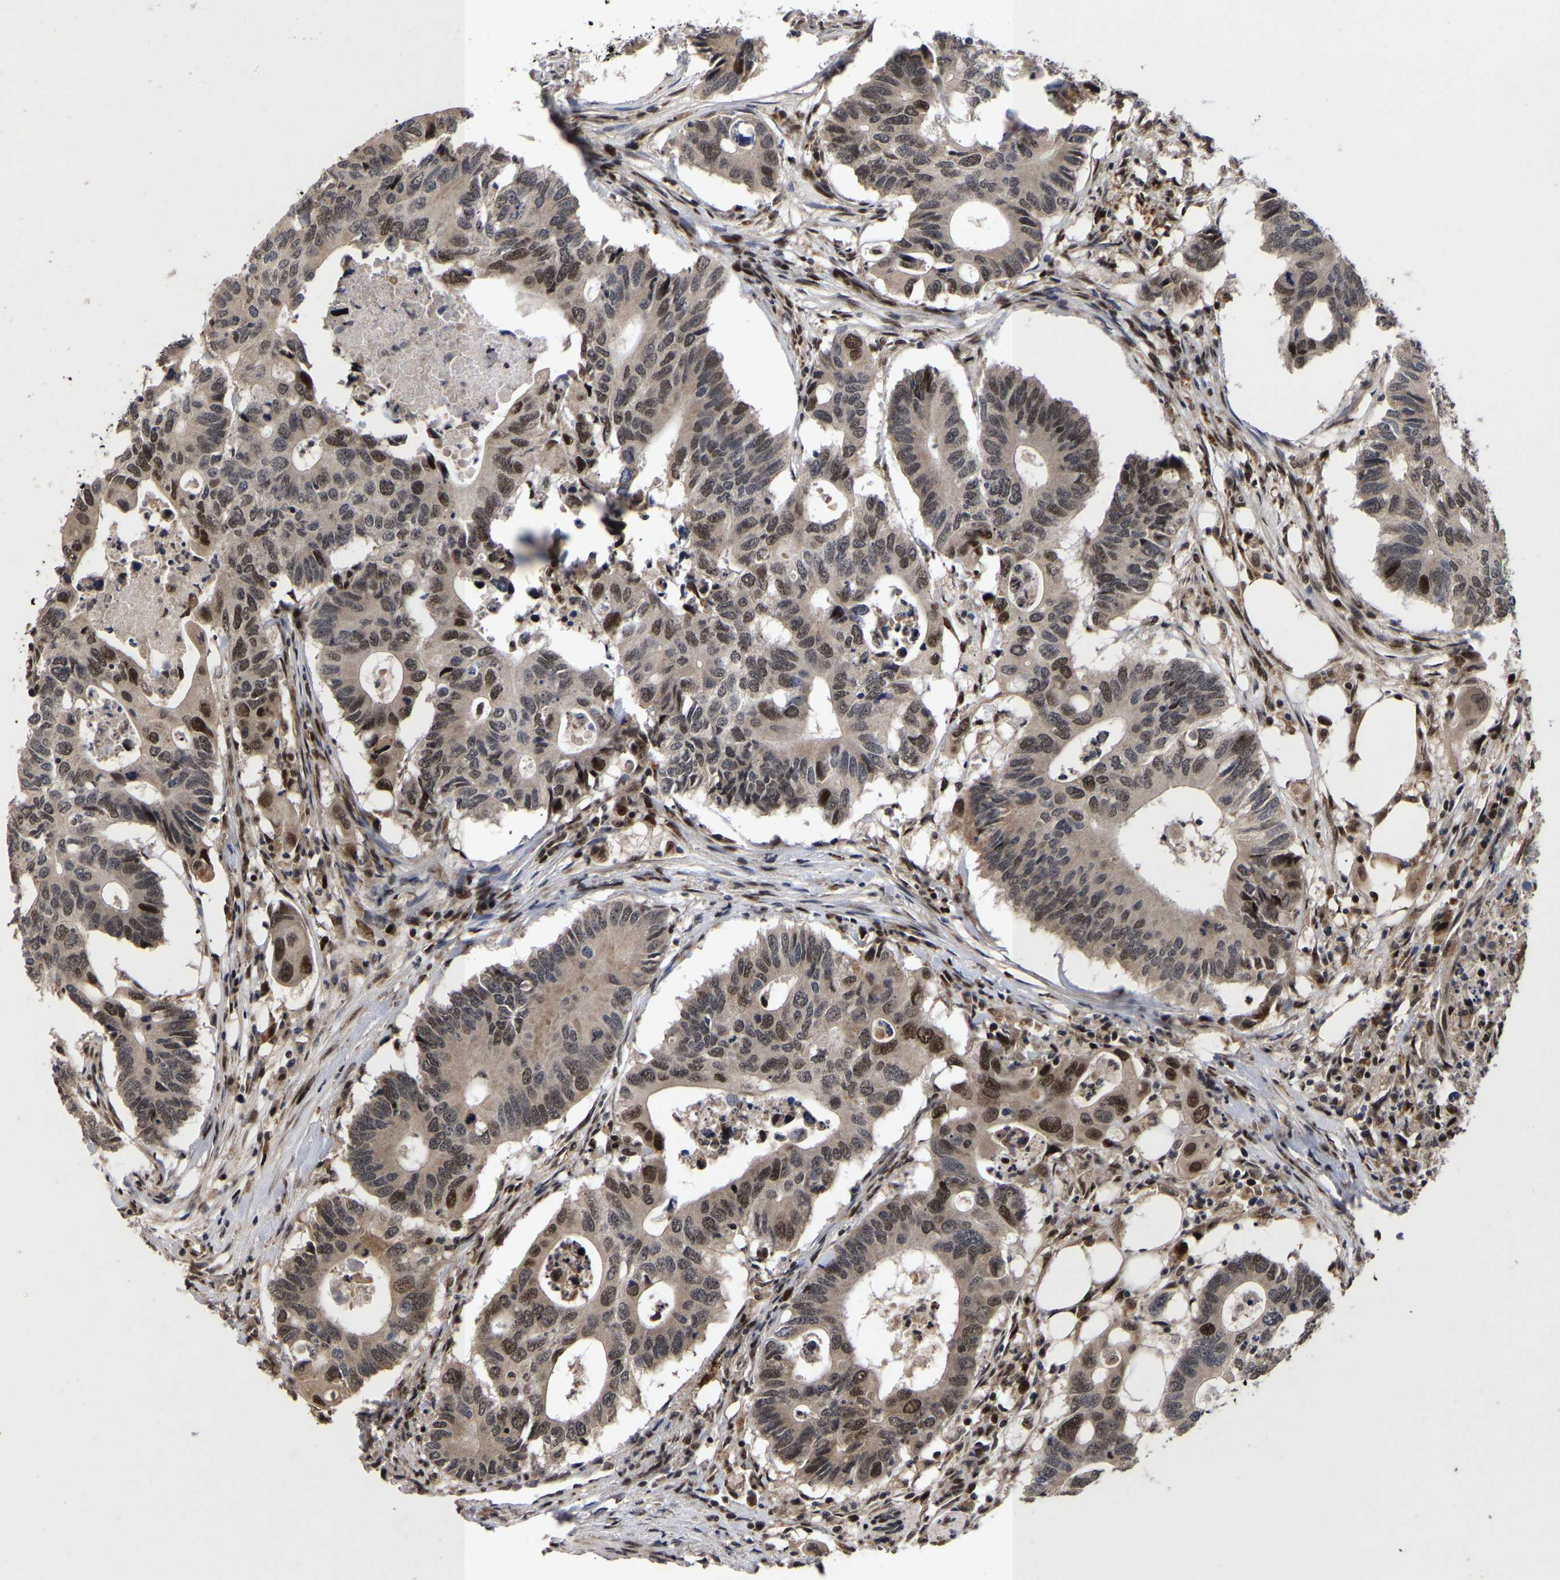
{"staining": {"intensity": "moderate", "quantity": "25%-75%", "location": "cytoplasmic/membranous,nuclear"}, "tissue": "colorectal cancer", "cell_type": "Tumor cells", "image_type": "cancer", "snomed": [{"axis": "morphology", "description": "Adenocarcinoma, NOS"}, {"axis": "topography", "description": "Colon"}], "caption": "Colorectal cancer (adenocarcinoma) stained for a protein (brown) displays moderate cytoplasmic/membranous and nuclear positive staining in about 25%-75% of tumor cells.", "gene": "JUNB", "patient": {"sex": "male", "age": 71}}